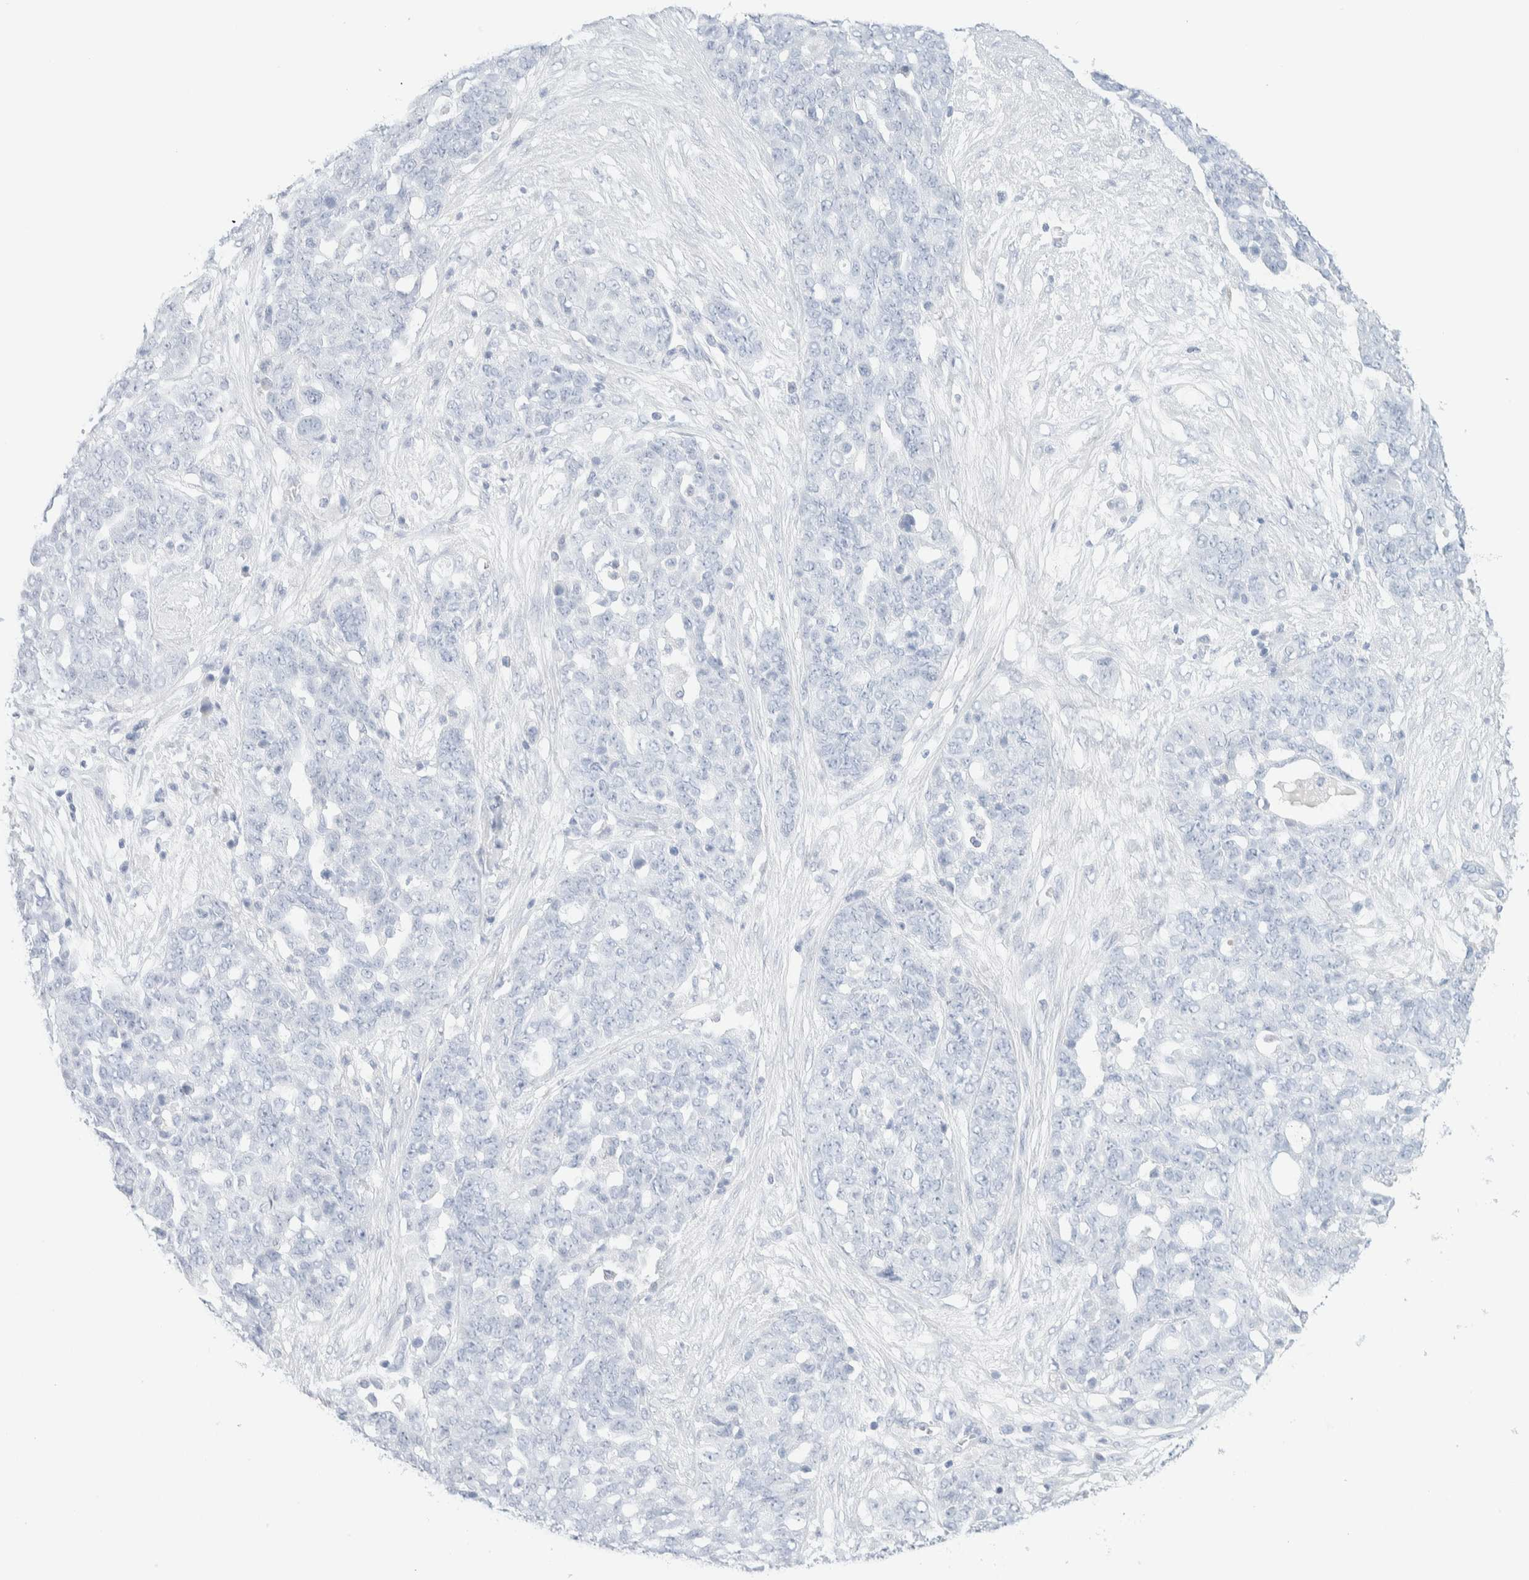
{"staining": {"intensity": "negative", "quantity": "none", "location": "none"}, "tissue": "ovarian cancer", "cell_type": "Tumor cells", "image_type": "cancer", "snomed": [{"axis": "morphology", "description": "Cystadenocarcinoma, serous, NOS"}, {"axis": "topography", "description": "Soft tissue"}, {"axis": "topography", "description": "Ovary"}], "caption": "Immunohistochemistry (IHC) photomicrograph of neoplastic tissue: ovarian serous cystadenocarcinoma stained with DAB (3,3'-diaminobenzidine) reveals no significant protein positivity in tumor cells.", "gene": "ATCAY", "patient": {"sex": "female", "age": 57}}